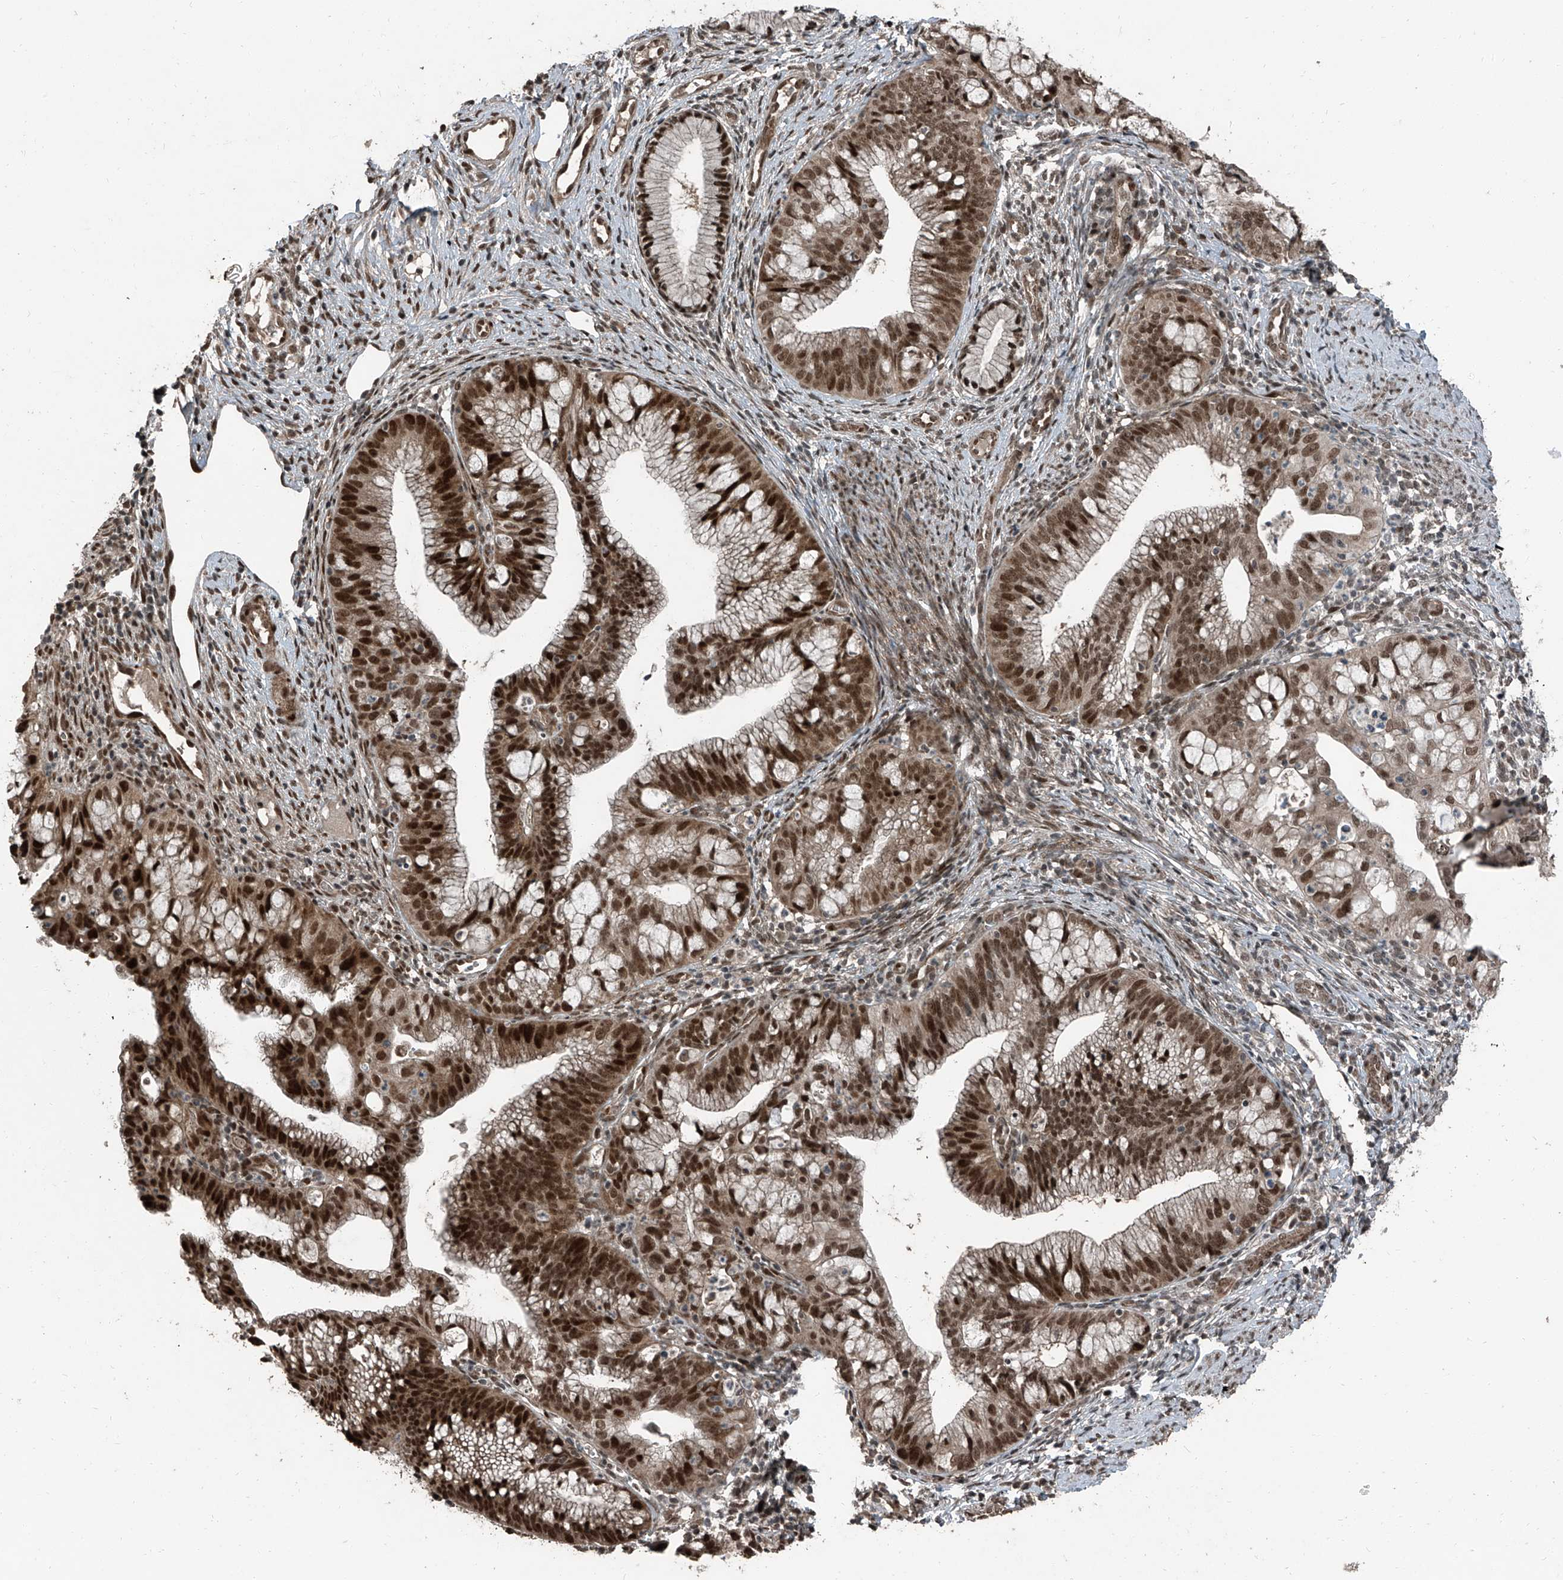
{"staining": {"intensity": "moderate", "quantity": ">75%", "location": "cytoplasmic/membranous,nuclear"}, "tissue": "cervical cancer", "cell_type": "Tumor cells", "image_type": "cancer", "snomed": [{"axis": "morphology", "description": "Adenocarcinoma, NOS"}, {"axis": "topography", "description": "Cervix"}], "caption": "Human adenocarcinoma (cervical) stained with a protein marker reveals moderate staining in tumor cells.", "gene": "ZNF570", "patient": {"sex": "female", "age": 36}}